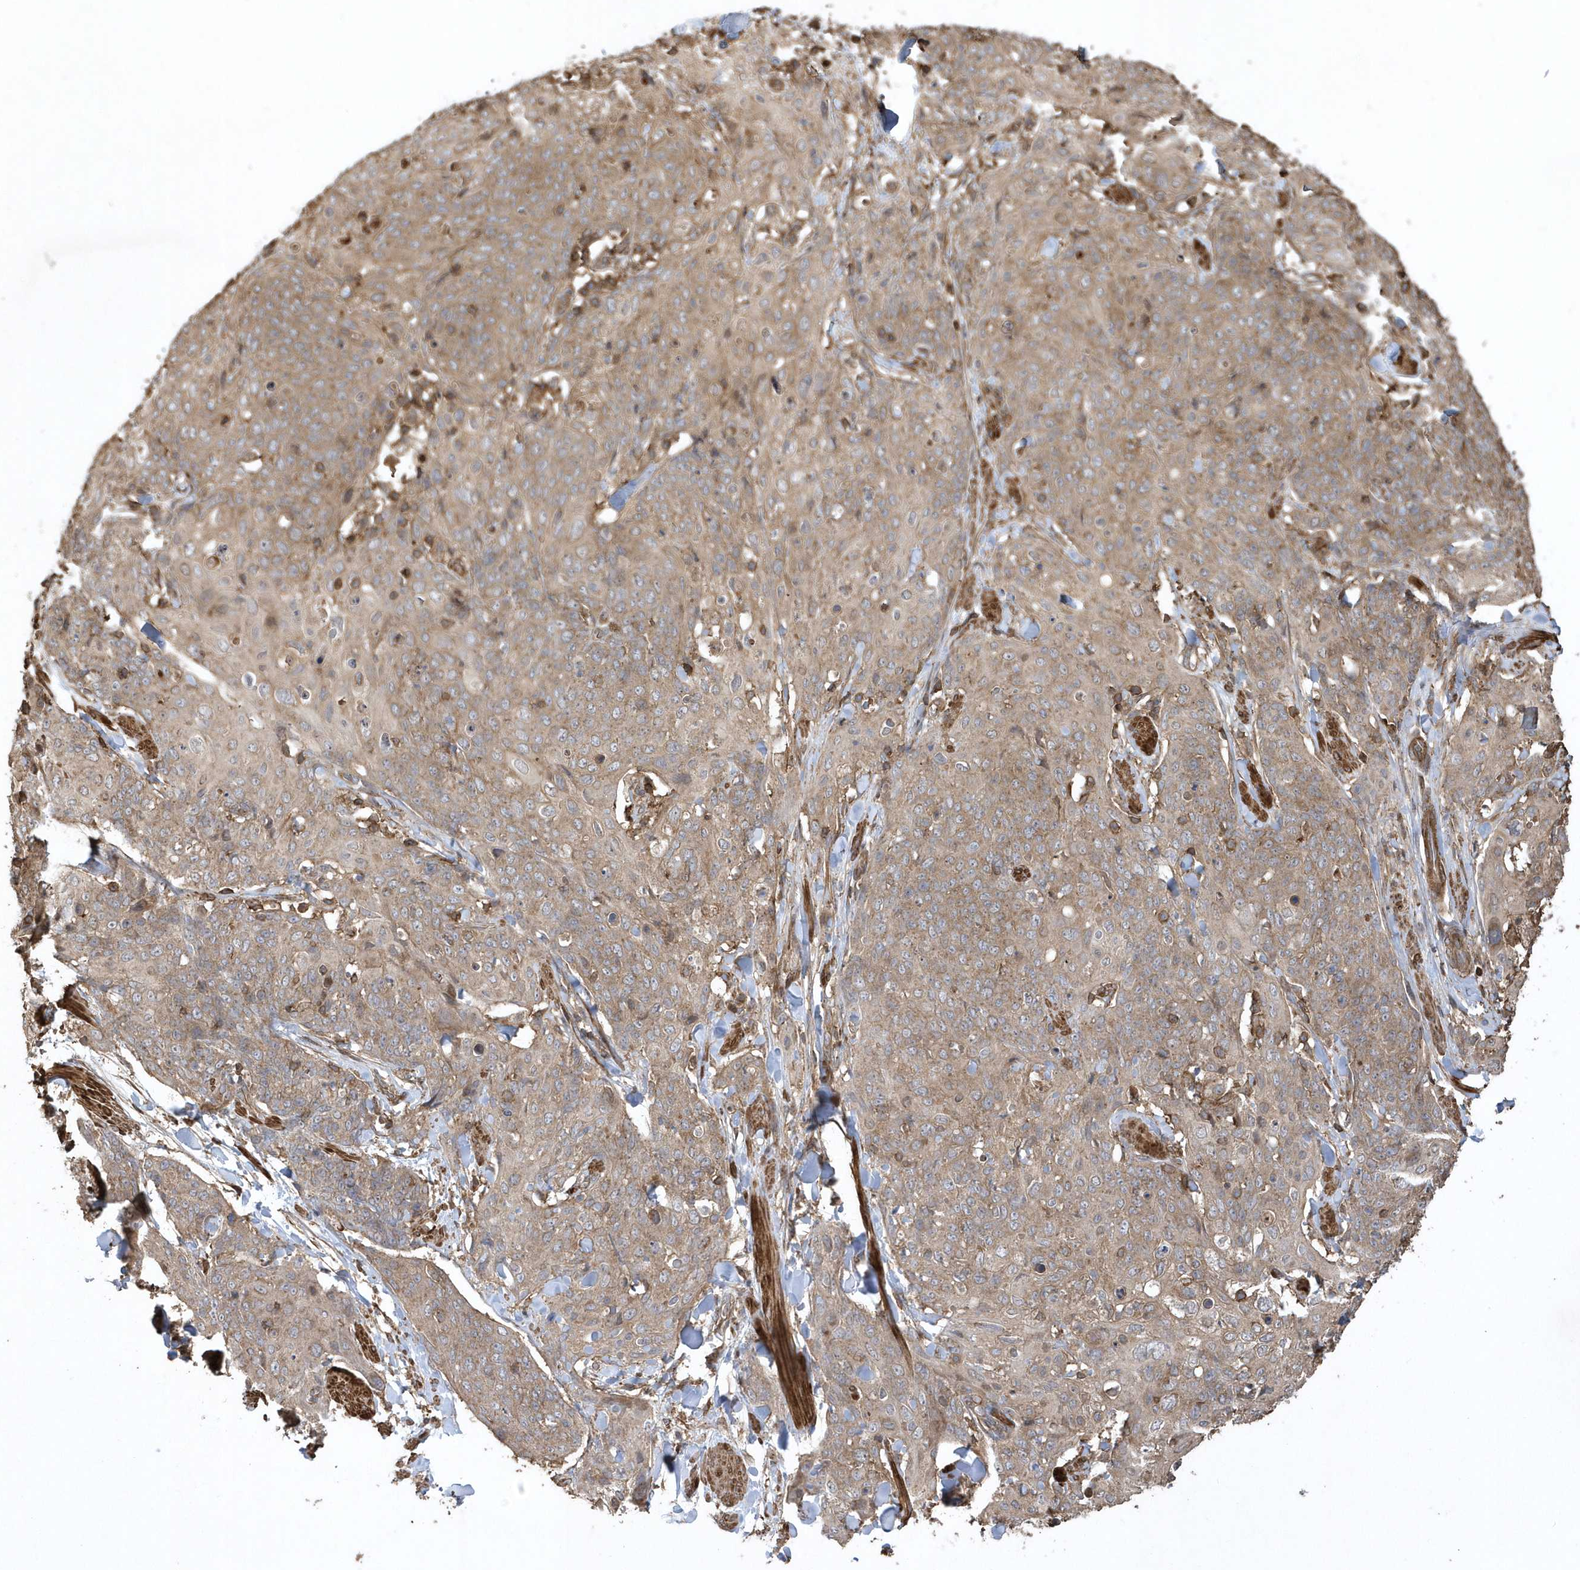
{"staining": {"intensity": "weak", "quantity": ">75%", "location": "cytoplasmic/membranous"}, "tissue": "skin cancer", "cell_type": "Tumor cells", "image_type": "cancer", "snomed": [{"axis": "morphology", "description": "Squamous cell carcinoma, NOS"}, {"axis": "topography", "description": "Skin"}, {"axis": "topography", "description": "Vulva"}], "caption": "The immunohistochemical stain labels weak cytoplasmic/membranous expression in tumor cells of squamous cell carcinoma (skin) tissue.", "gene": "SENP8", "patient": {"sex": "female", "age": 85}}